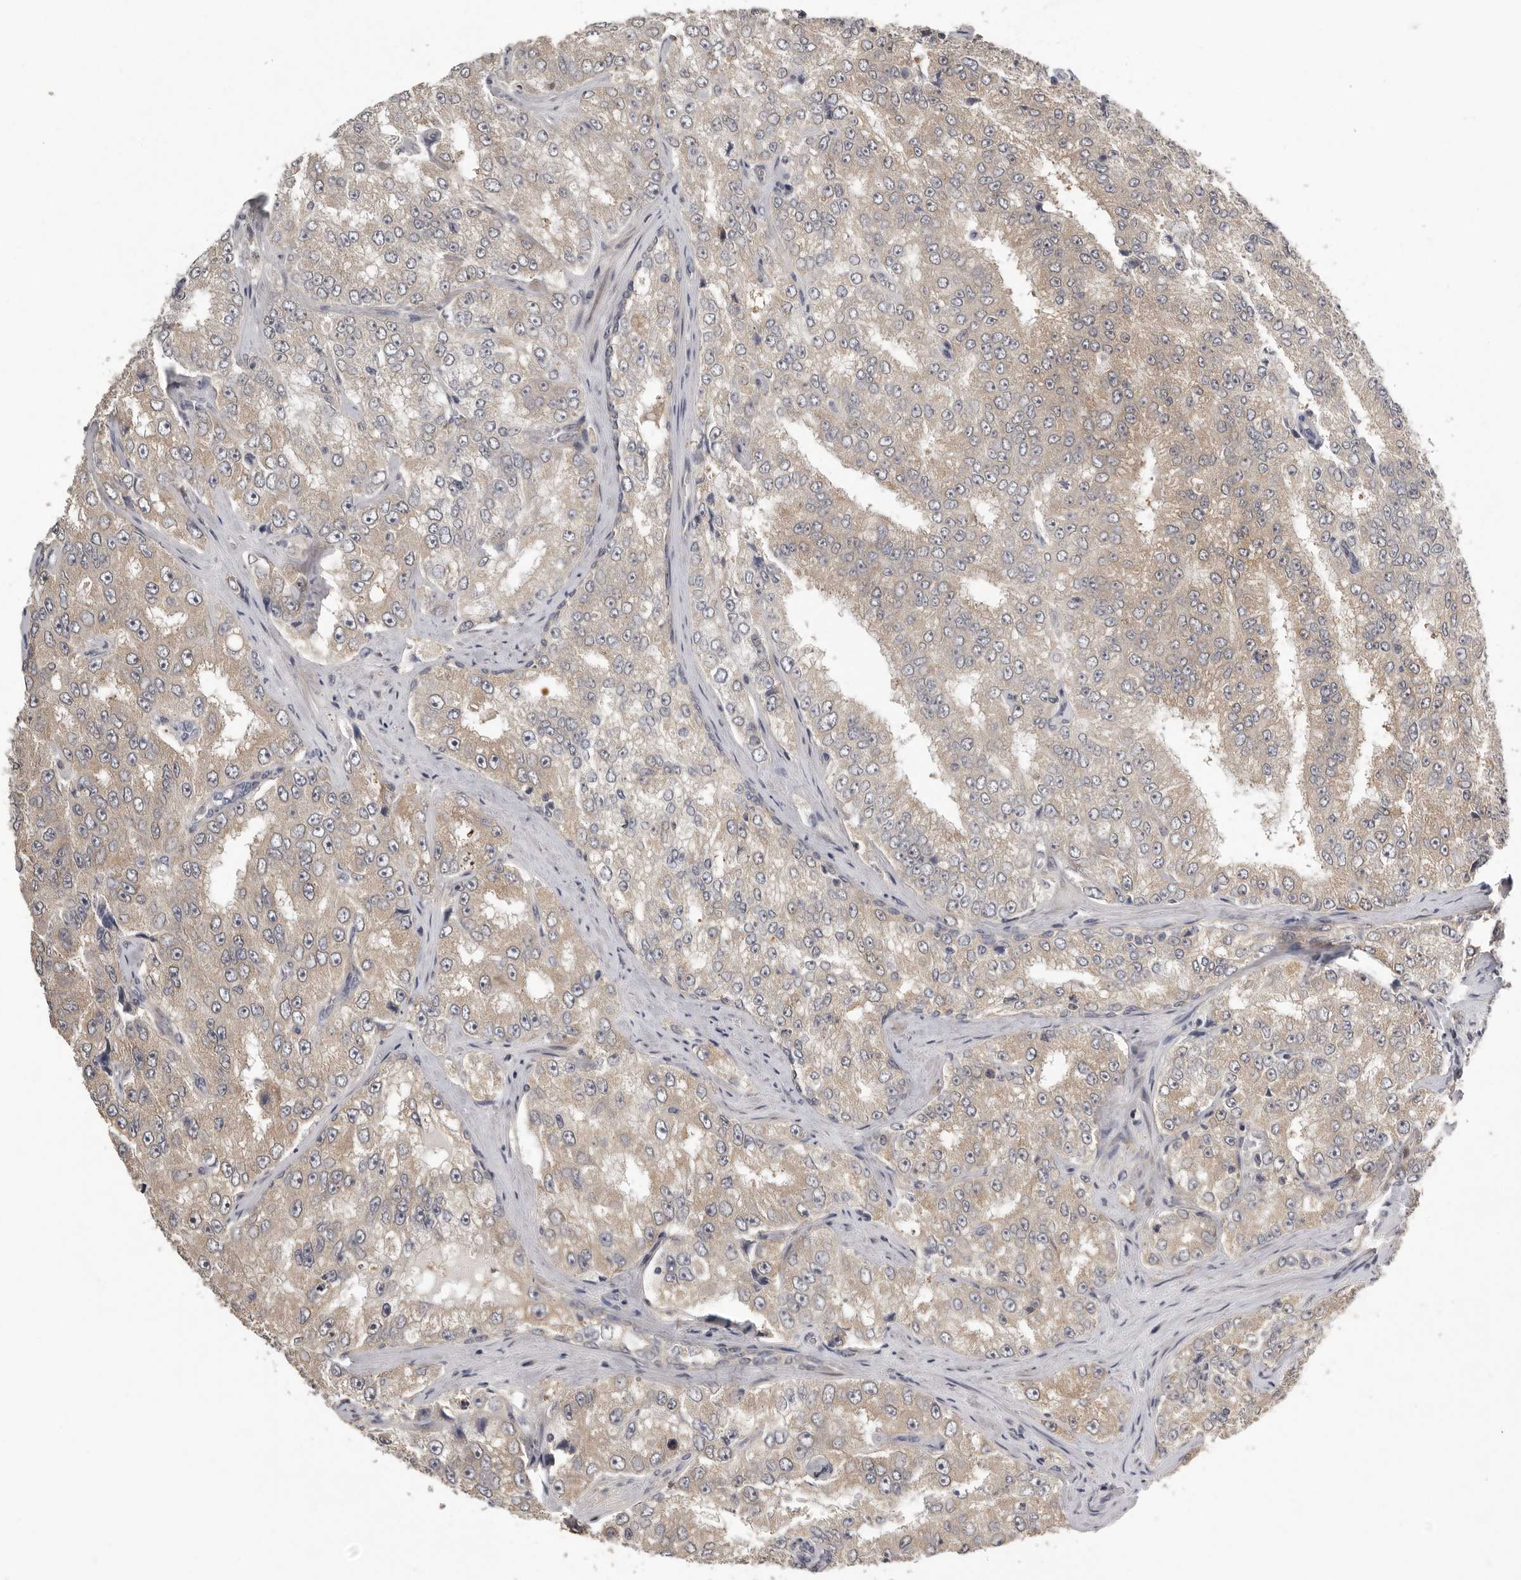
{"staining": {"intensity": "weak", "quantity": ">75%", "location": "cytoplasmic/membranous"}, "tissue": "prostate cancer", "cell_type": "Tumor cells", "image_type": "cancer", "snomed": [{"axis": "morphology", "description": "Adenocarcinoma, High grade"}, {"axis": "topography", "description": "Prostate"}], "caption": "Immunohistochemical staining of adenocarcinoma (high-grade) (prostate) exhibits weak cytoplasmic/membranous protein staining in about >75% of tumor cells.", "gene": "RALGPS2", "patient": {"sex": "male", "age": 58}}